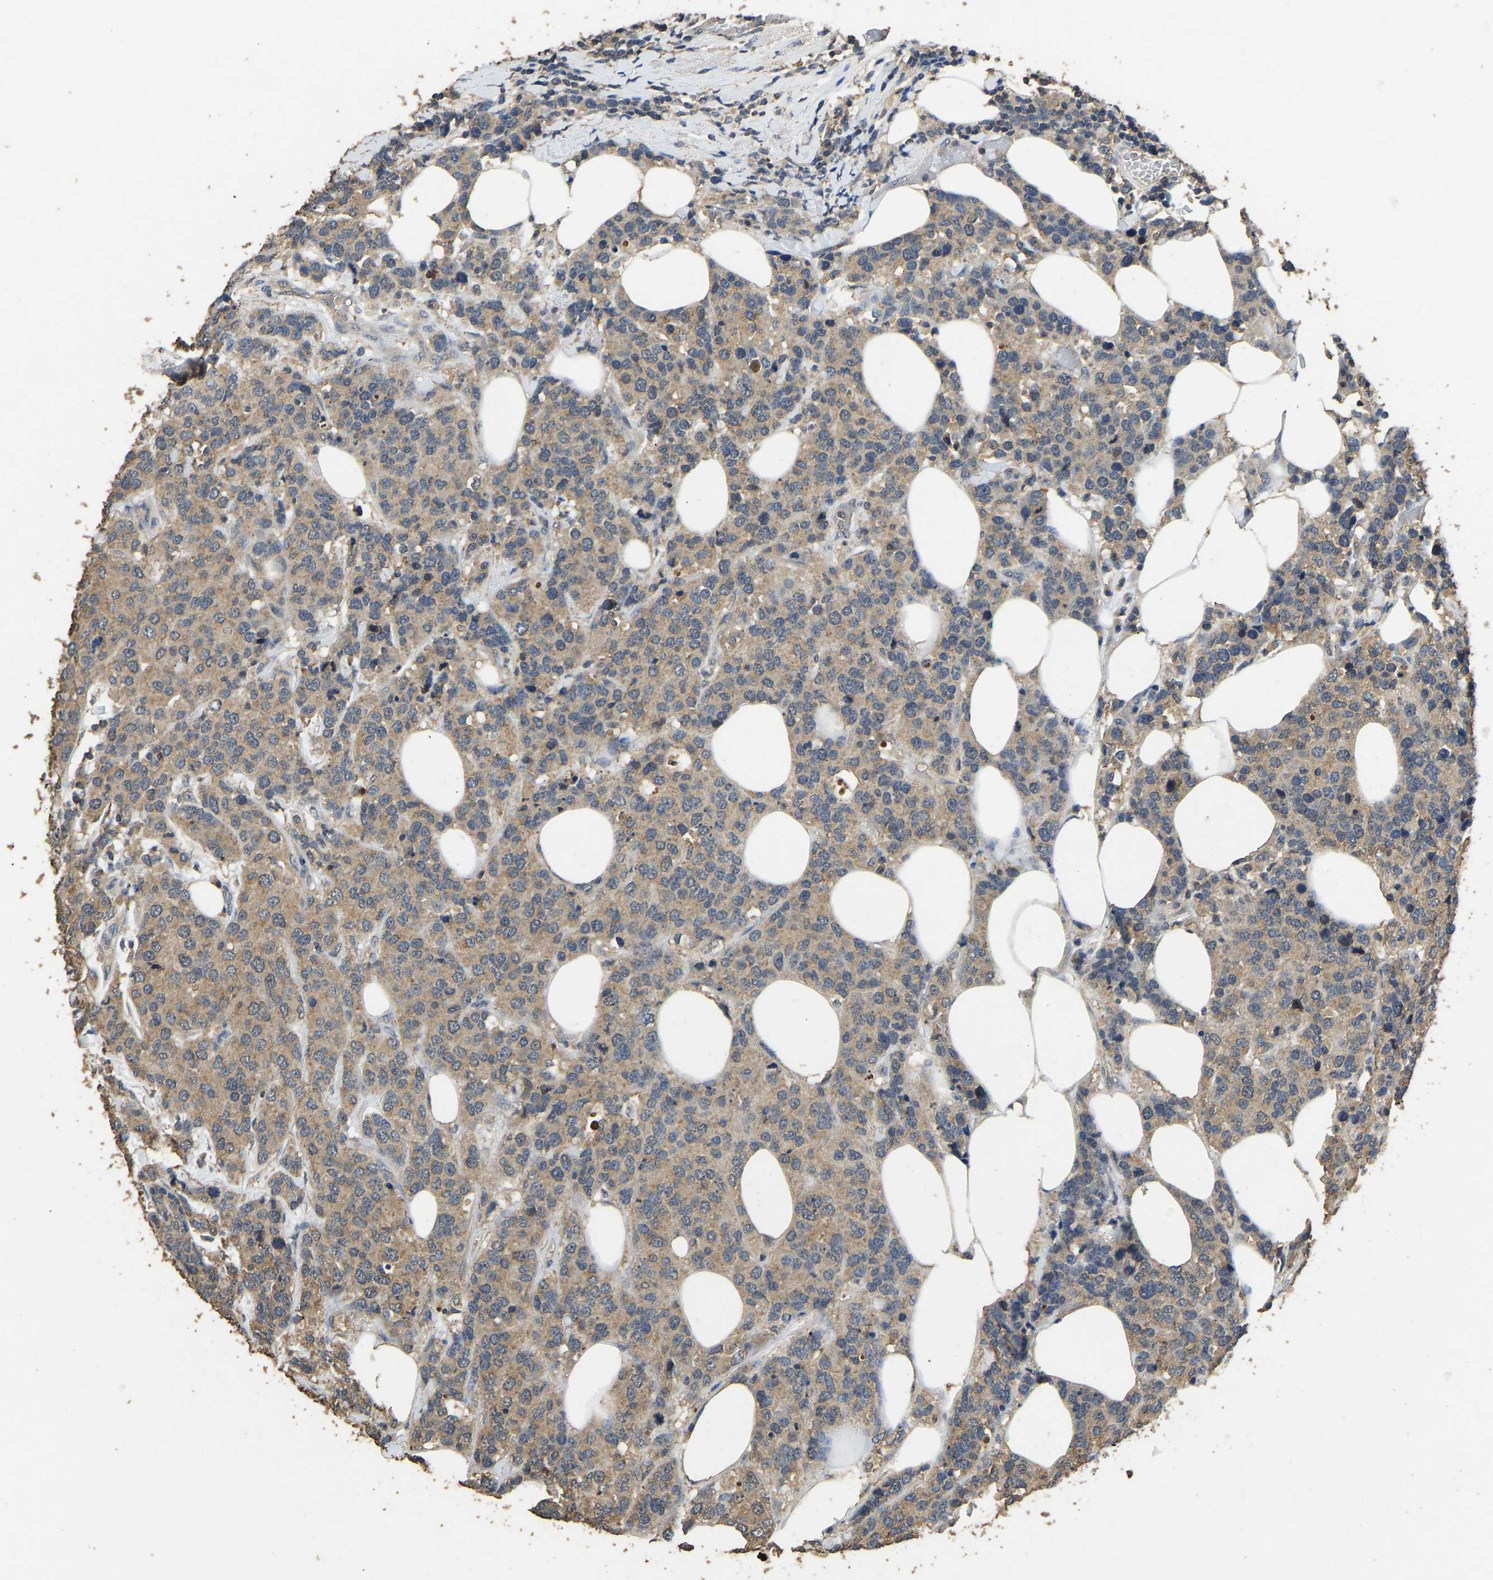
{"staining": {"intensity": "moderate", "quantity": ">75%", "location": "cytoplasmic/membranous"}, "tissue": "breast cancer", "cell_type": "Tumor cells", "image_type": "cancer", "snomed": [{"axis": "morphology", "description": "Lobular carcinoma"}, {"axis": "topography", "description": "Breast"}], "caption": "Human breast cancer stained with a brown dye reveals moderate cytoplasmic/membranous positive staining in about >75% of tumor cells.", "gene": "CIDEC", "patient": {"sex": "female", "age": 59}}